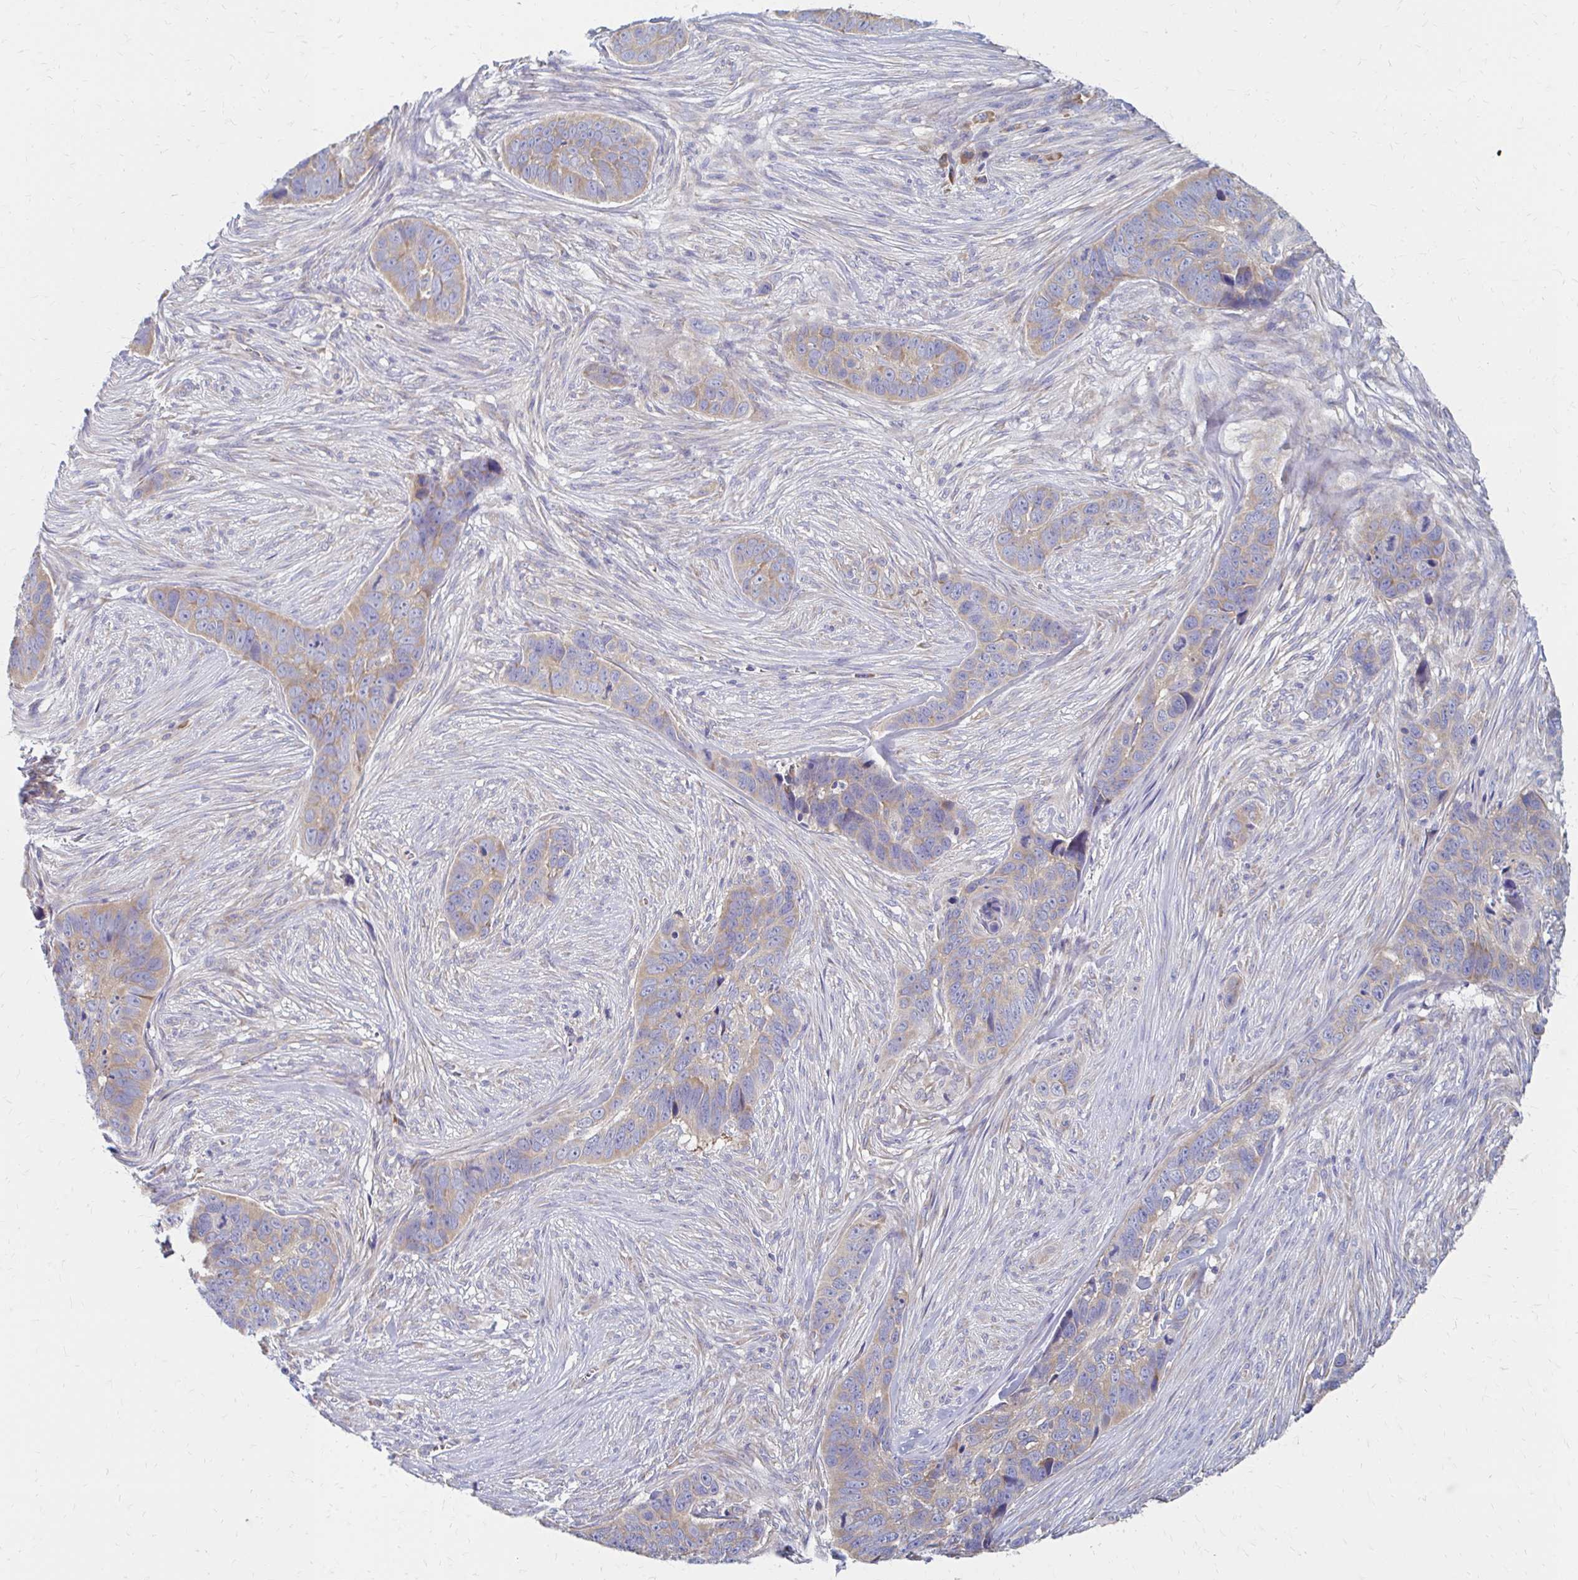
{"staining": {"intensity": "moderate", "quantity": "25%-75%", "location": "cytoplasmic/membranous"}, "tissue": "skin cancer", "cell_type": "Tumor cells", "image_type": "cancer", "snomed": [{"axis": "morphology", "description": "Basal cell carcinoma"}, {"axis": "topography", "description": "Skin"}], "caption": "This micrograph exhibits skin cancer stained with immunohistochemistry to label a protein in brown. The cytoplasmic/membranous of tumor cells show moderate positivity for the protein. Nuclei are counter-stained blue.", "gene": "RPL27A", "patient": {"sex": "female", "age": 82}}